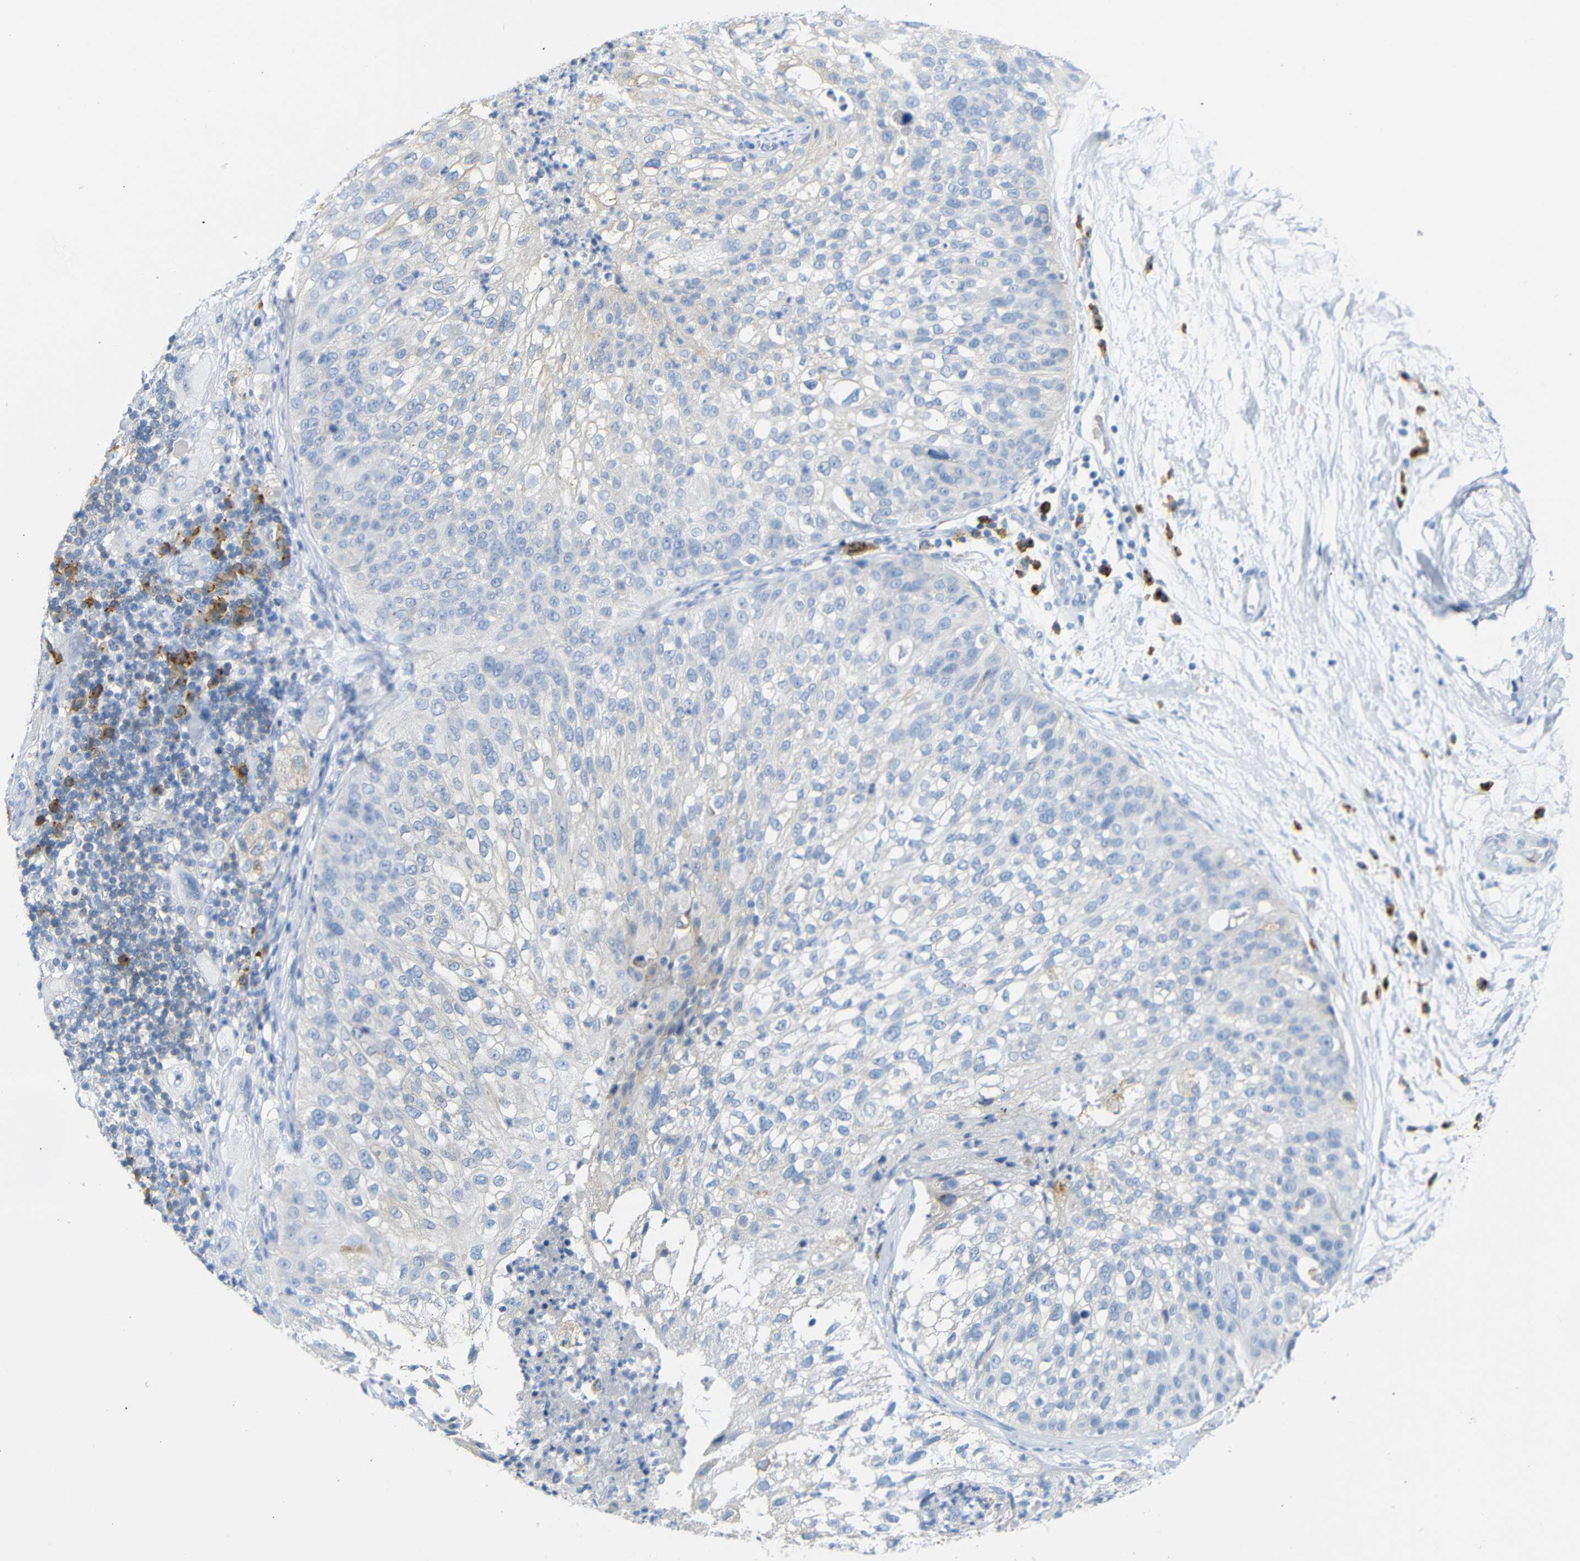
{"staining": {"intensity": "negative", "quantity": "none", "location": "none"}, "tissue": "lung cancer", "cell_type": "Tumor cells", "image_type": "cancer", "snomed": [{"axis": "morphology", "description": "Inflammation, NOS"}, {"axis": "morphology", "description": "Squamous cell carcinoma, NOS"}, {"axis": "topography", "description": "Lymph node"}, {"axis": "topography", "description": "Soft tissue"}, {"axis": "topography", "description": "Lung"}], "caption": "There is no significant positivity in tumor cells of lung cancer (squamous cell carcinoma).", "gene": "FCRL1", "patient": {"sex": "male", "age": 66}}